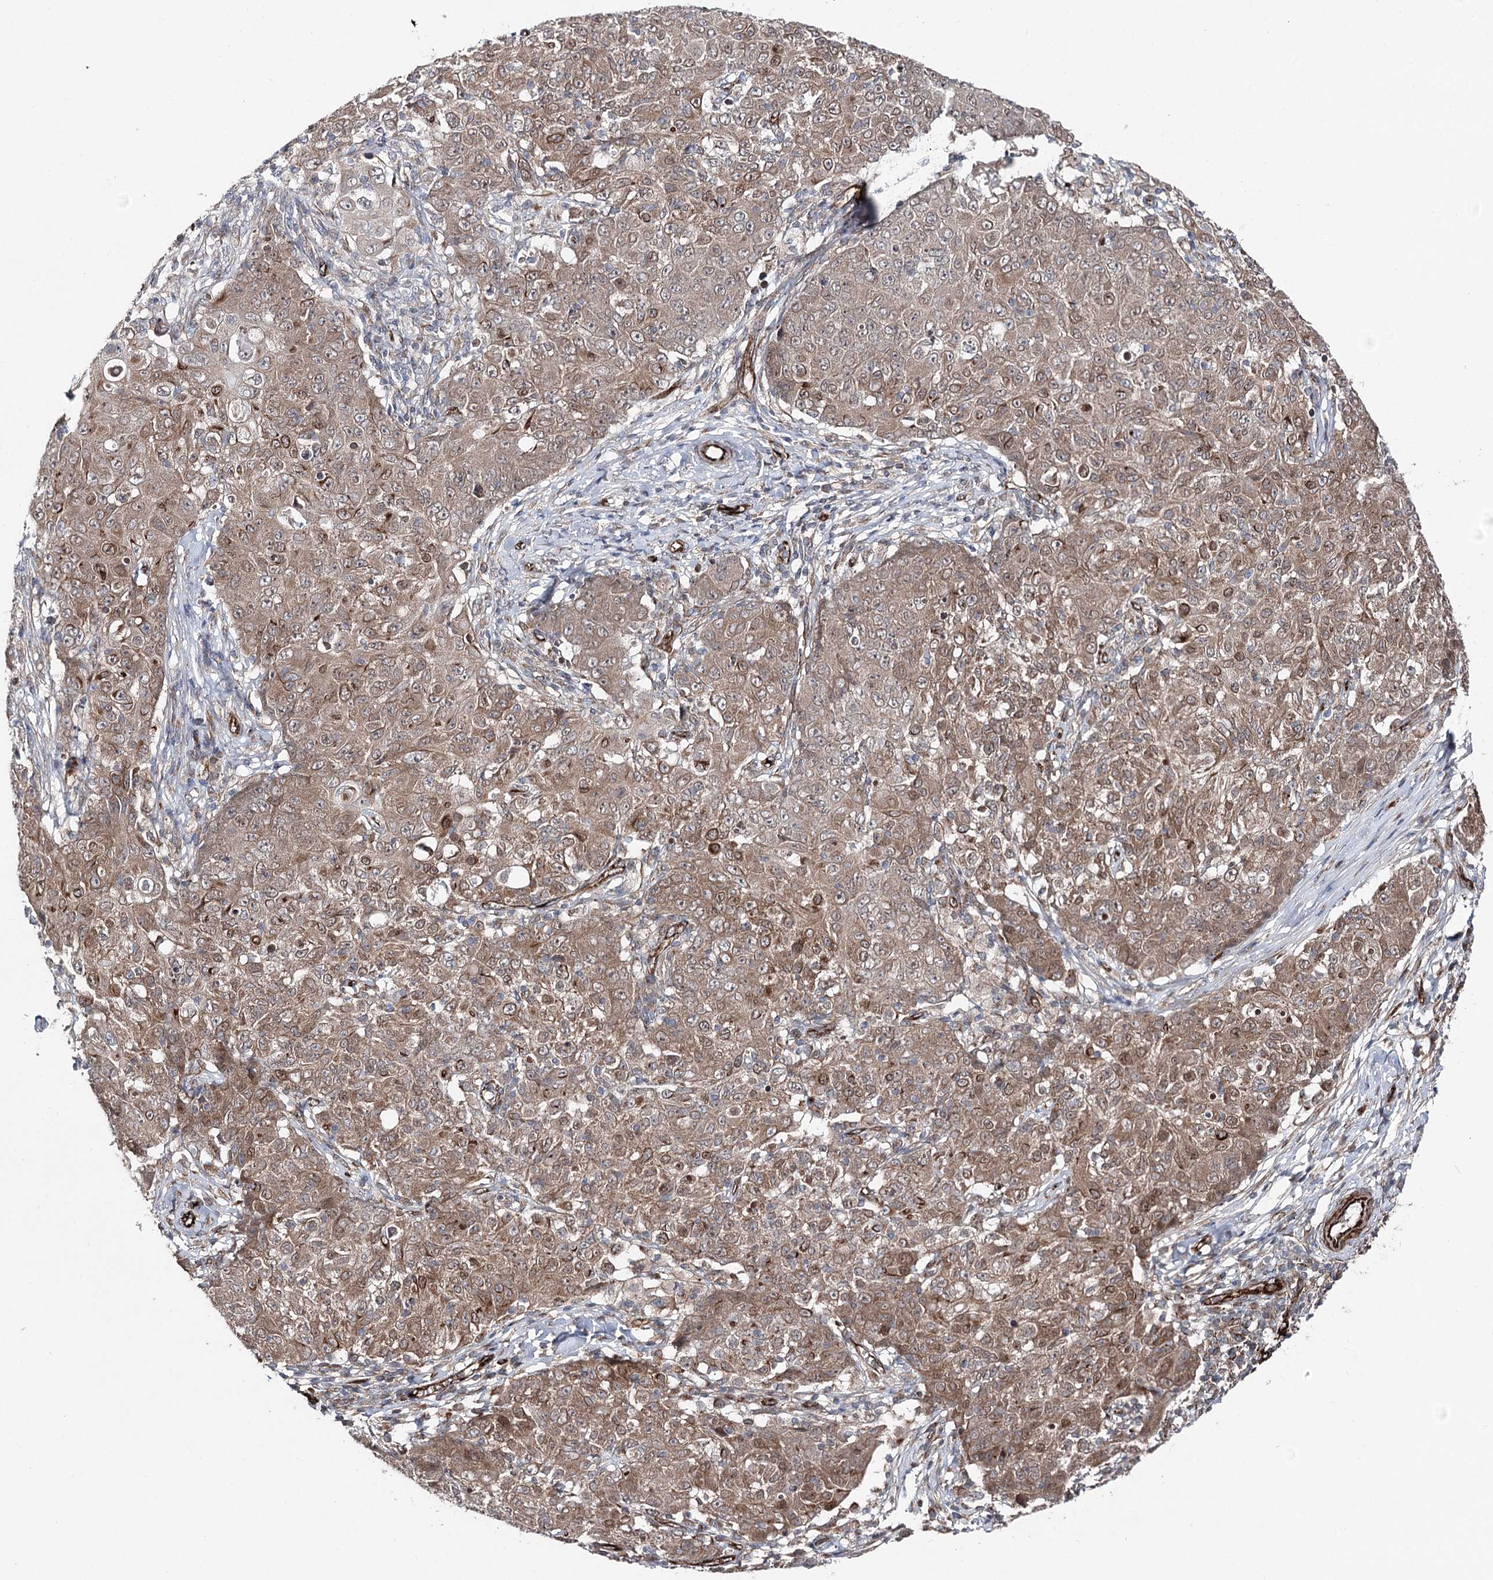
{"staining": {"intensity": "moderate", "quantity": ">75%", "location": "cytoplasmic/membranous,nuclear"}, "tissue": "ovarian cancer", "cell_type": "Tumor cells", "image_type": "cancer", "snomed": [{"axis": "morphology", "description": "Carcinoma, endometroid"}, {"axis": "topography", "description": "Ovary"}], "caption": "Human ovarian cancer (endometroid carcinoma) stained with a protein marker demonstrates moderate staining in tumor cells.", "gene": "MIB1", "patient": {"sex": "female", "age": 42}}